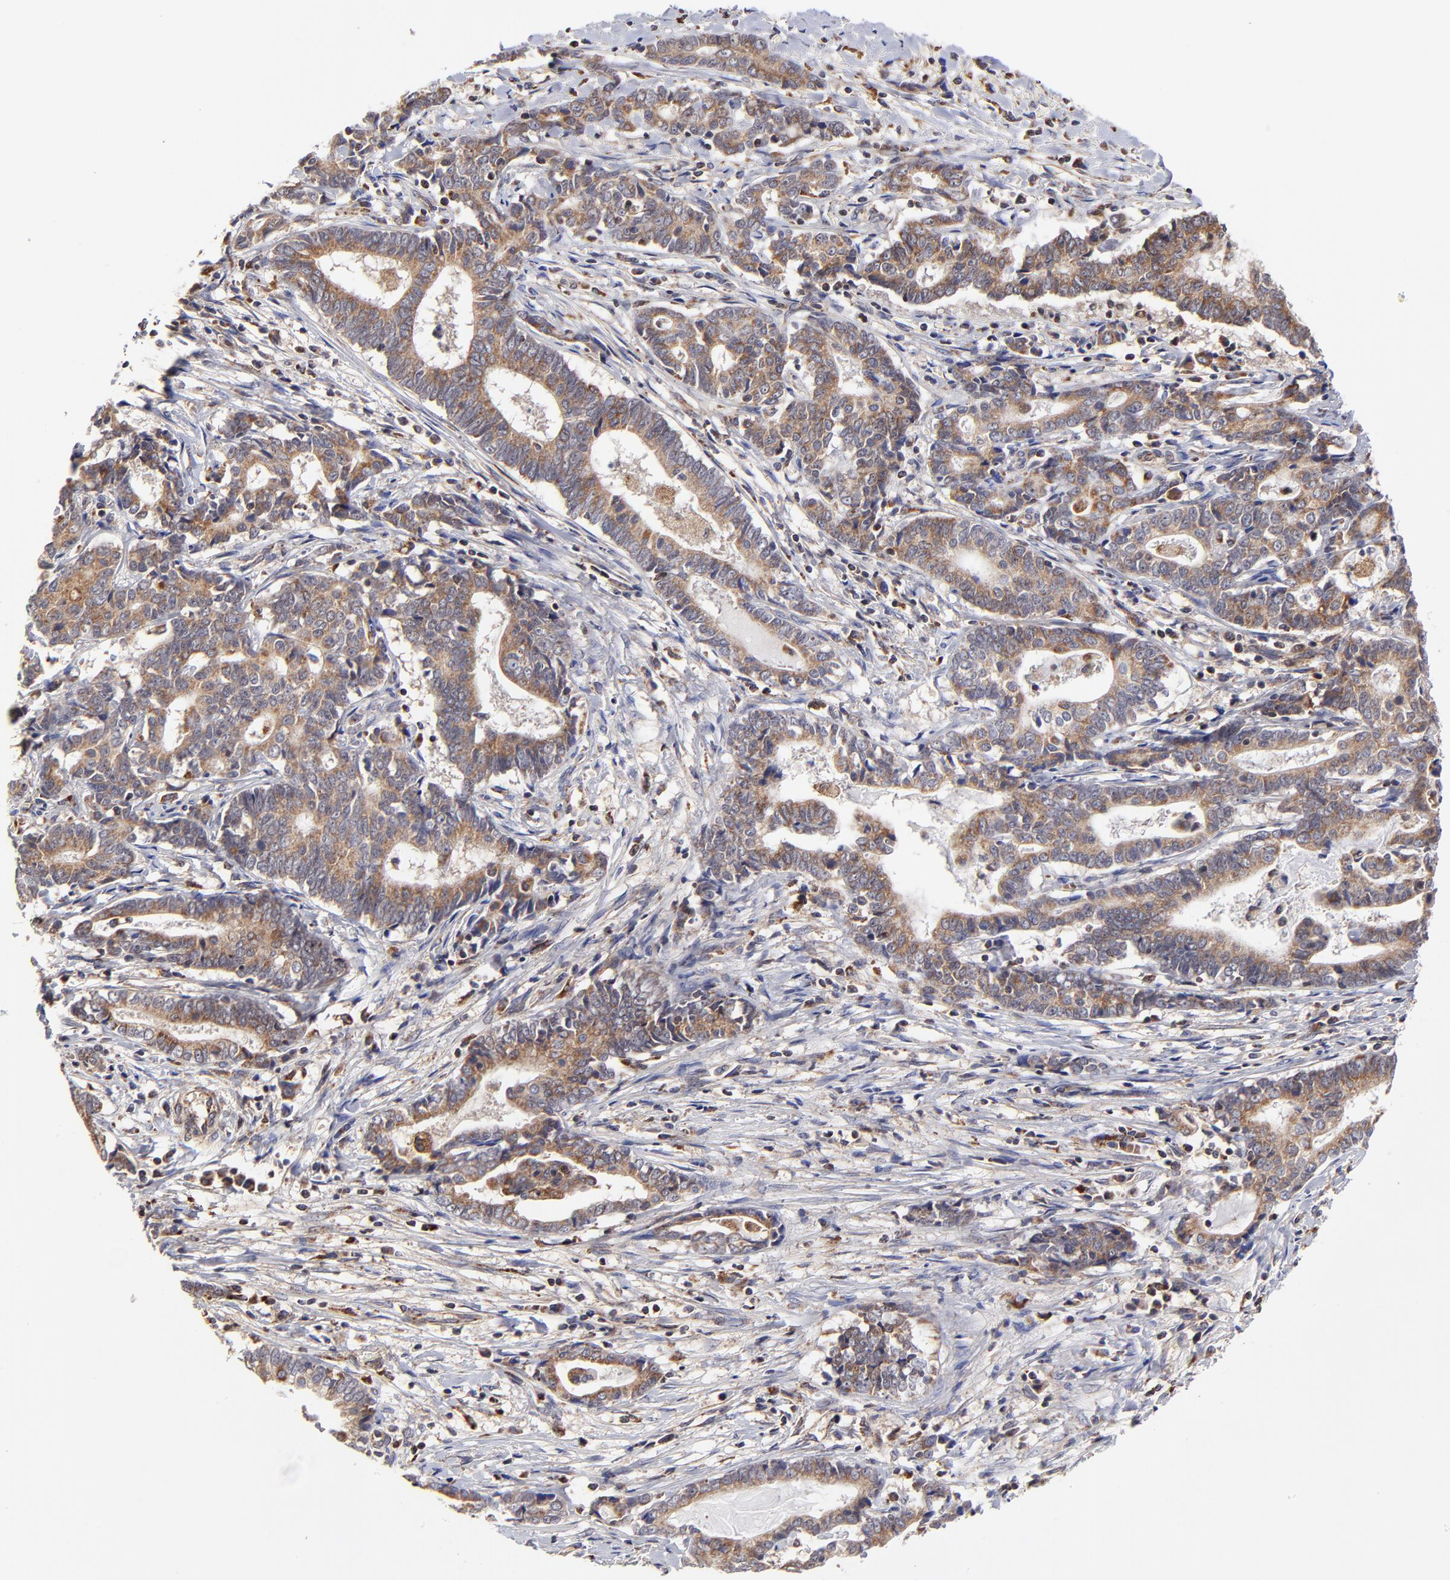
{"staining": {"intensity": "moderate", "quantity": ">75%", "location": "cytoplasmic/membranous"}, "tissue": "liver cancer", "cell_type": "Tumor cells", "image_type": "cancer", "snomed": [{"axis": "morphology", "description": "Cholangiocarcinoma"}, {"axis": "topography", "description": "Liver"}], "caption": "Brown immunohistochemical staining in human liver cholangiocarcinoma displays moderate cytoplasmic/membranous expression in about >75% of tumor cells.", "gene": "MAP2K7", "patient": {"sex": "male", "age": 57}}